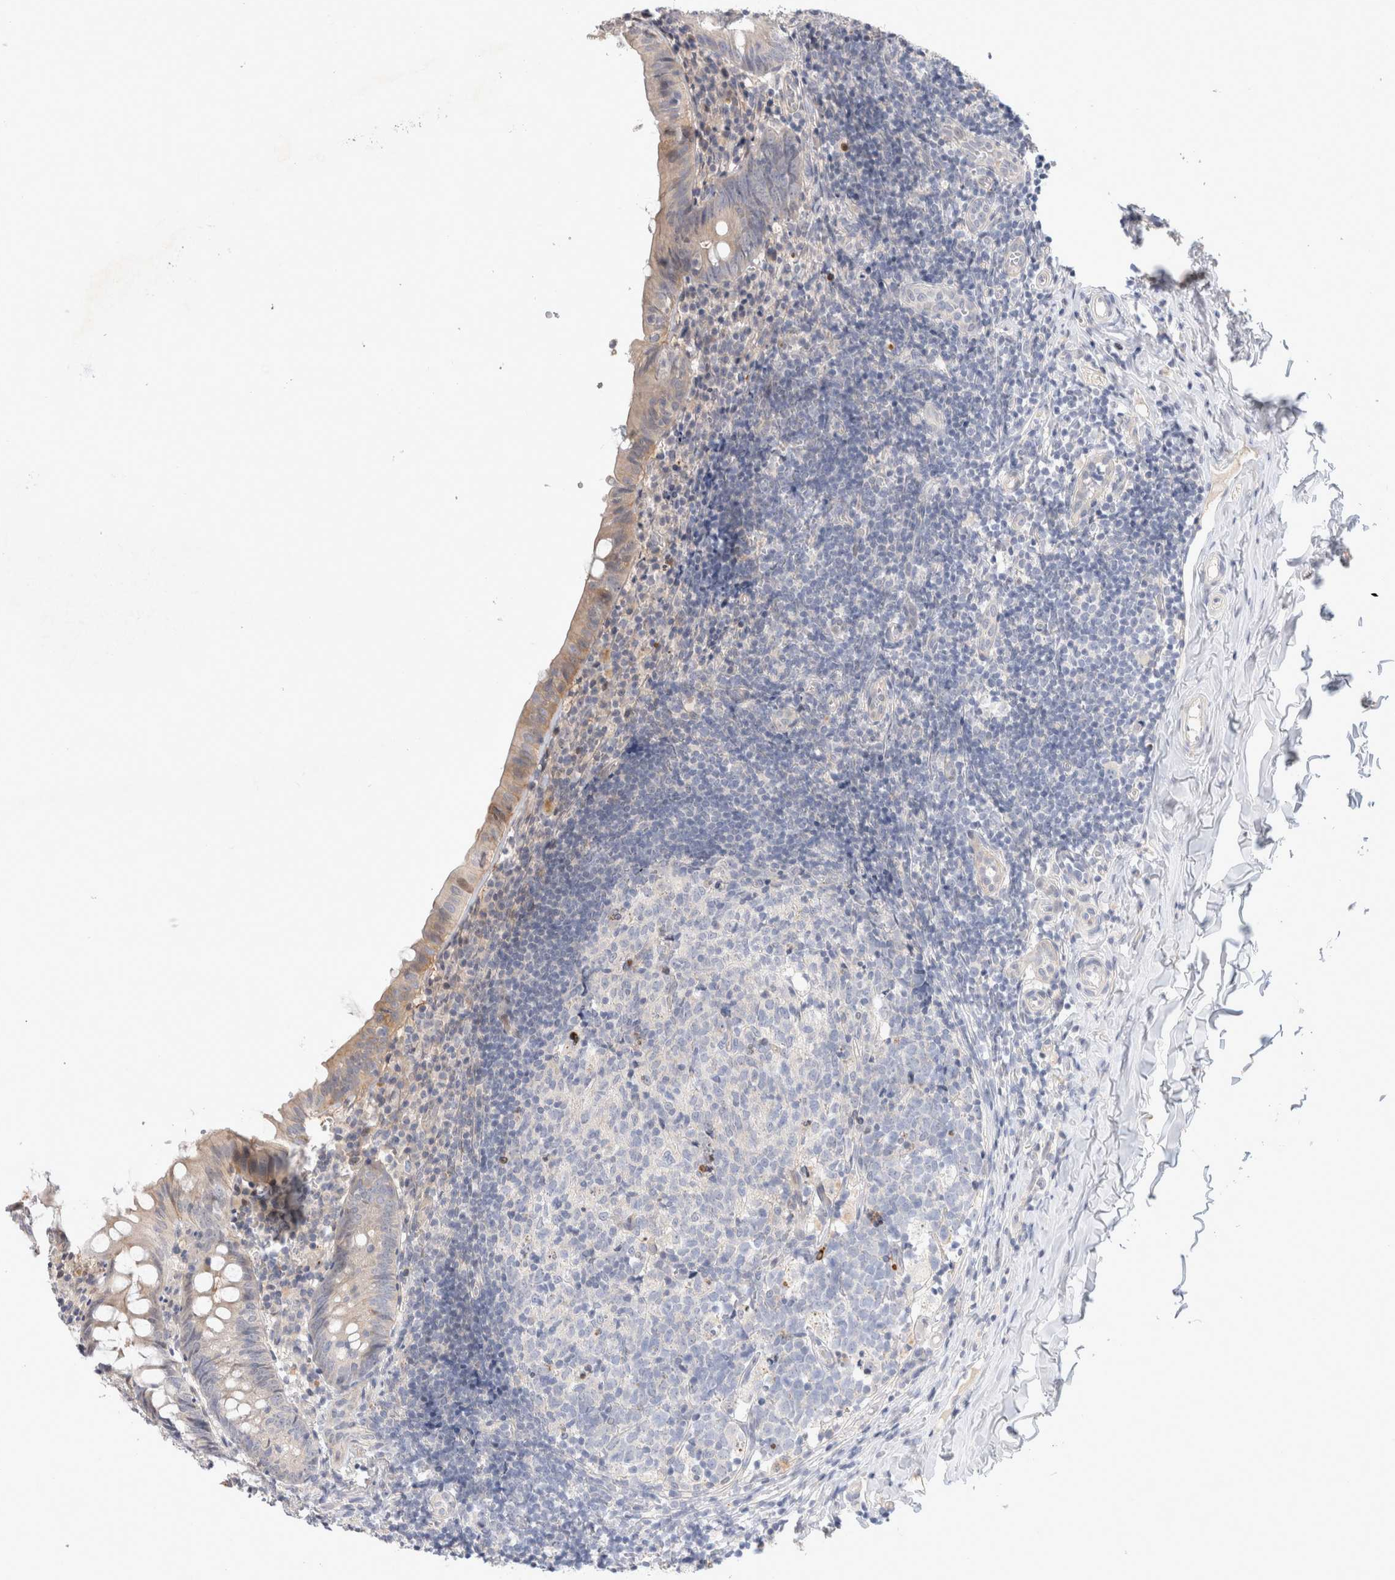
{"staining": {"intensity": "weak", "quantity": "<25%", "location": "cytoplasmic/membranous"}, "tissue": "appendix", "cell_type": "Glandular cells", "image_type": "normal", "snomed": [{"axis": "morphology", "description": "Normal tissue, NOS"}, {"axis": "topography", "description": "Appendix"}], "caption": "Immunohistochemistry histopathology image of benign appendix stained for a protein (brown), which shows no expression in glandular cells. (Brightfield microscopy of DAB (3,3'-diaminobenzidine) IHC at high magnification).", "gene": "TCF4", "patient": {"sex": "male", "age": 8}}